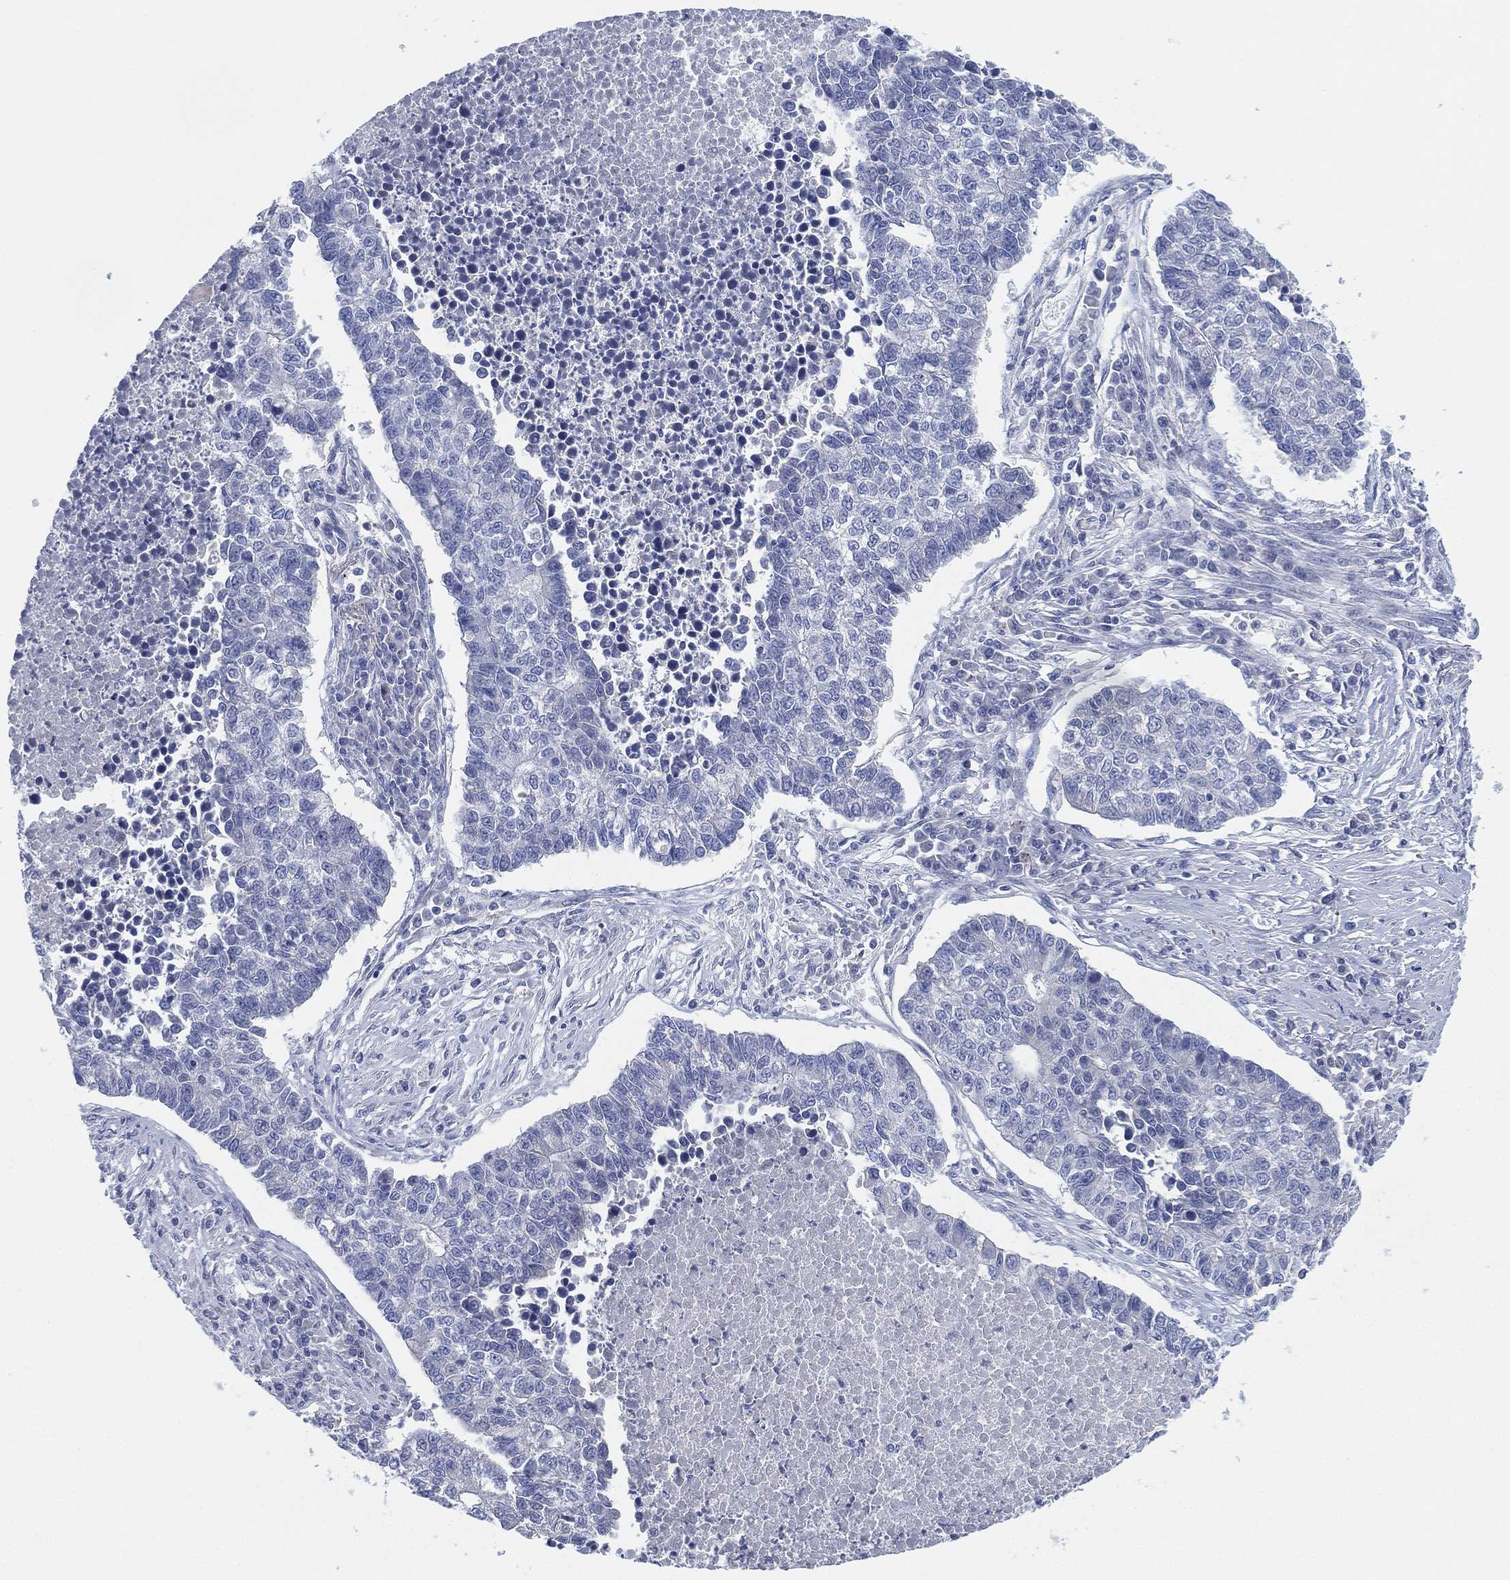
{"staining": {"intensity": "negative", "quantity": "none", "location": "none"}, "tissue": "lung cancer", "cell_type": "Tumor cells", "image_type": "cancer", "snomed": [{"axis": "morphology", "description": "Adenocarcinoma, NOS"}, {"axis": "topography", "description": "Lung"}], "caption": "High power microscopy histopathology image of an IHC histopathology image of lung cancer (adenocarcinoma), revealing no significant staining in tumor cells.", "gene": "ADAD2", "patient": {"sex": "male", "age": 57}}